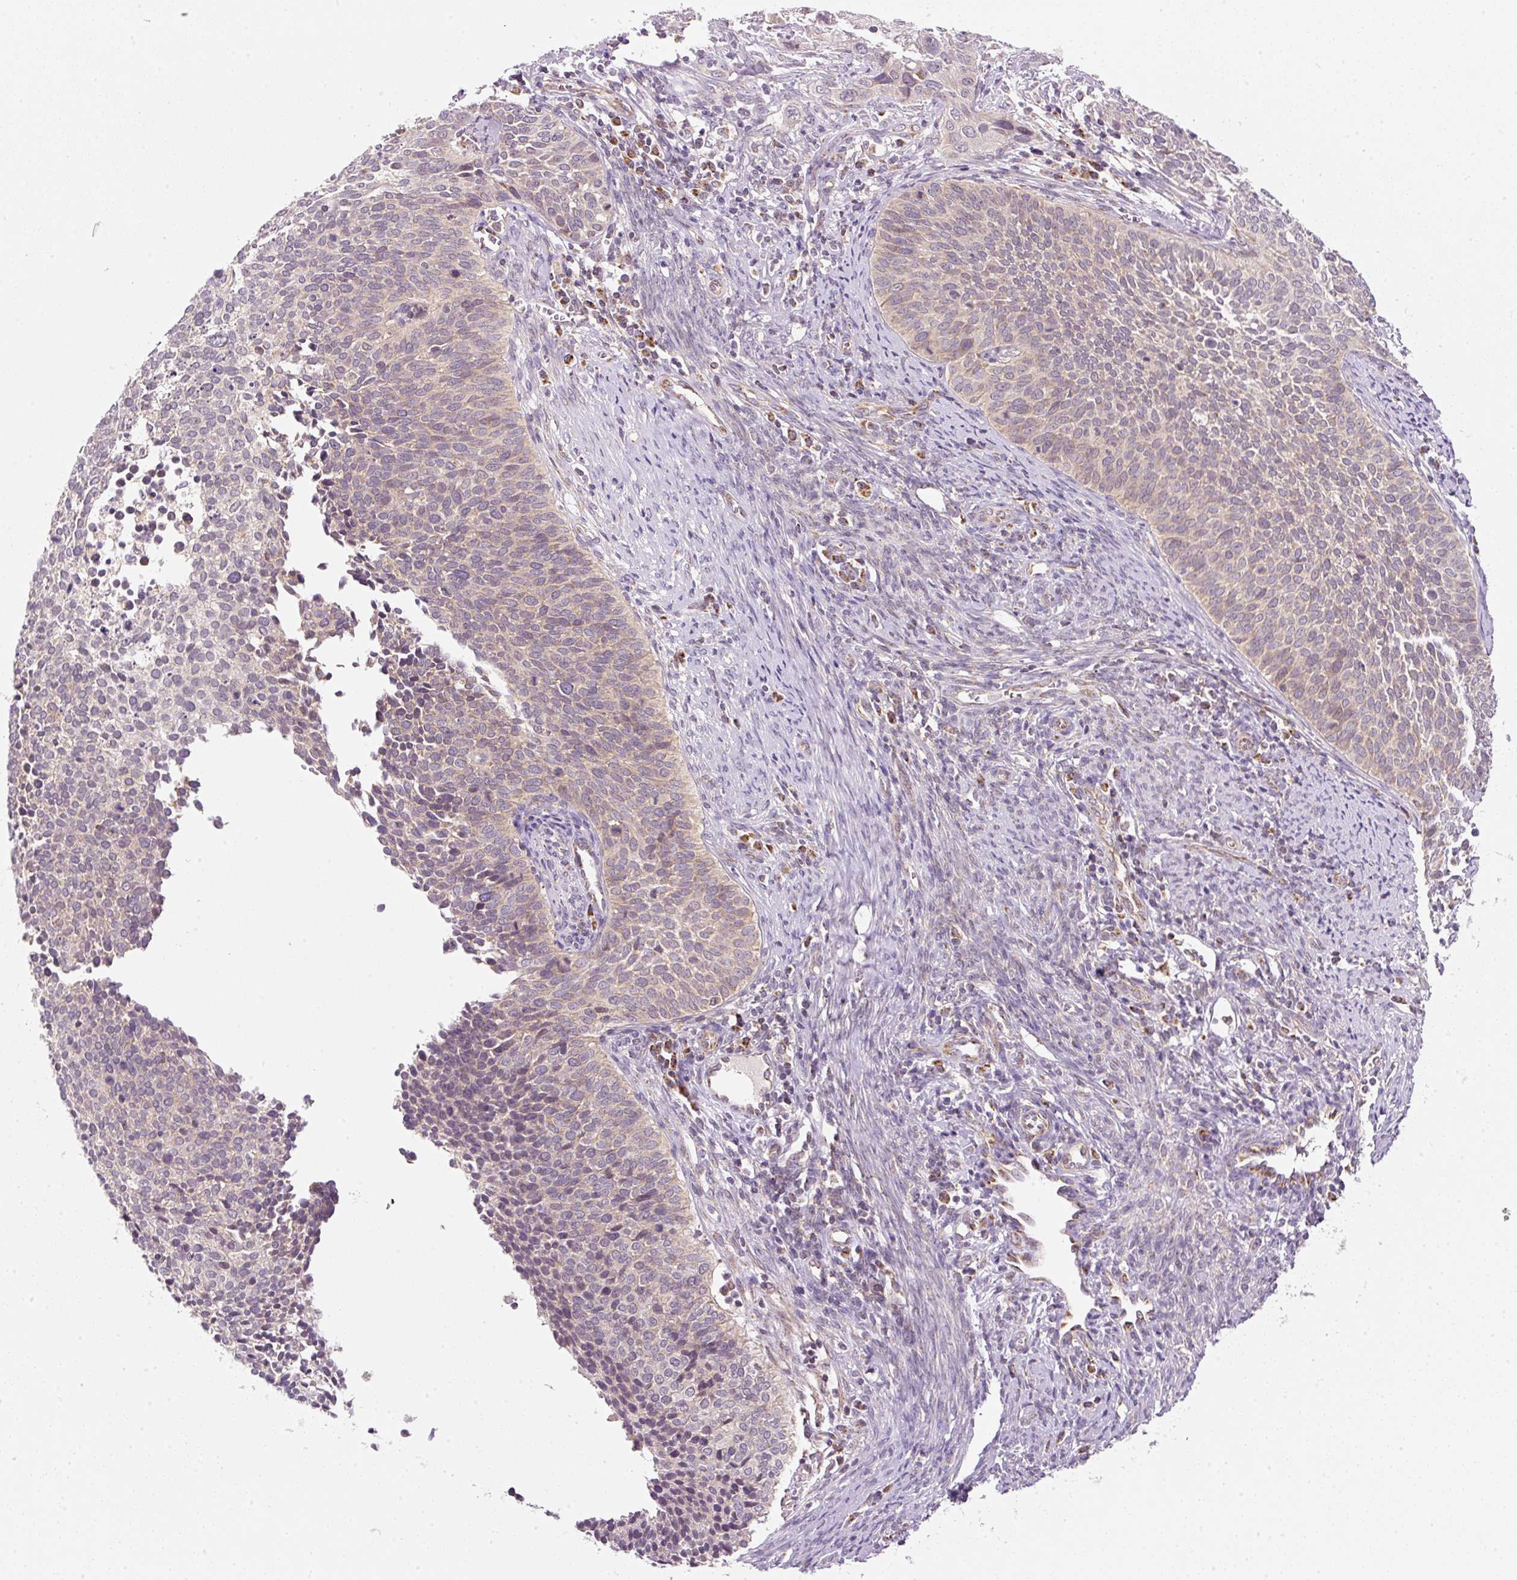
{"staining": {"intensity": "weak", "quantity": "<25%", "location": "cytoplasmic/membranous"}, "tissue": "cervical cancer", "cell_type": "Tumor cells", "image_type": "cancer", "snomed": [{"axis": "morphology", "description": "Squamous cell carcinoma, NOS"}, {"axis": "topography", "description": "Cervix"}], "caption": "A high-resolution image shows immunohistochemistry (IHC) staining of cervical cancer, which displays no significant positivity in tumor cells. Brightfield microscopy of immunohistochemistry (IHC) stained with DAB (3,3'-diaminobenzidine) (brown) and hematoxylin (blue), captured at high magnification.", "gene": "FAM78B", "patient": {"sex": "female", "age": 34}}